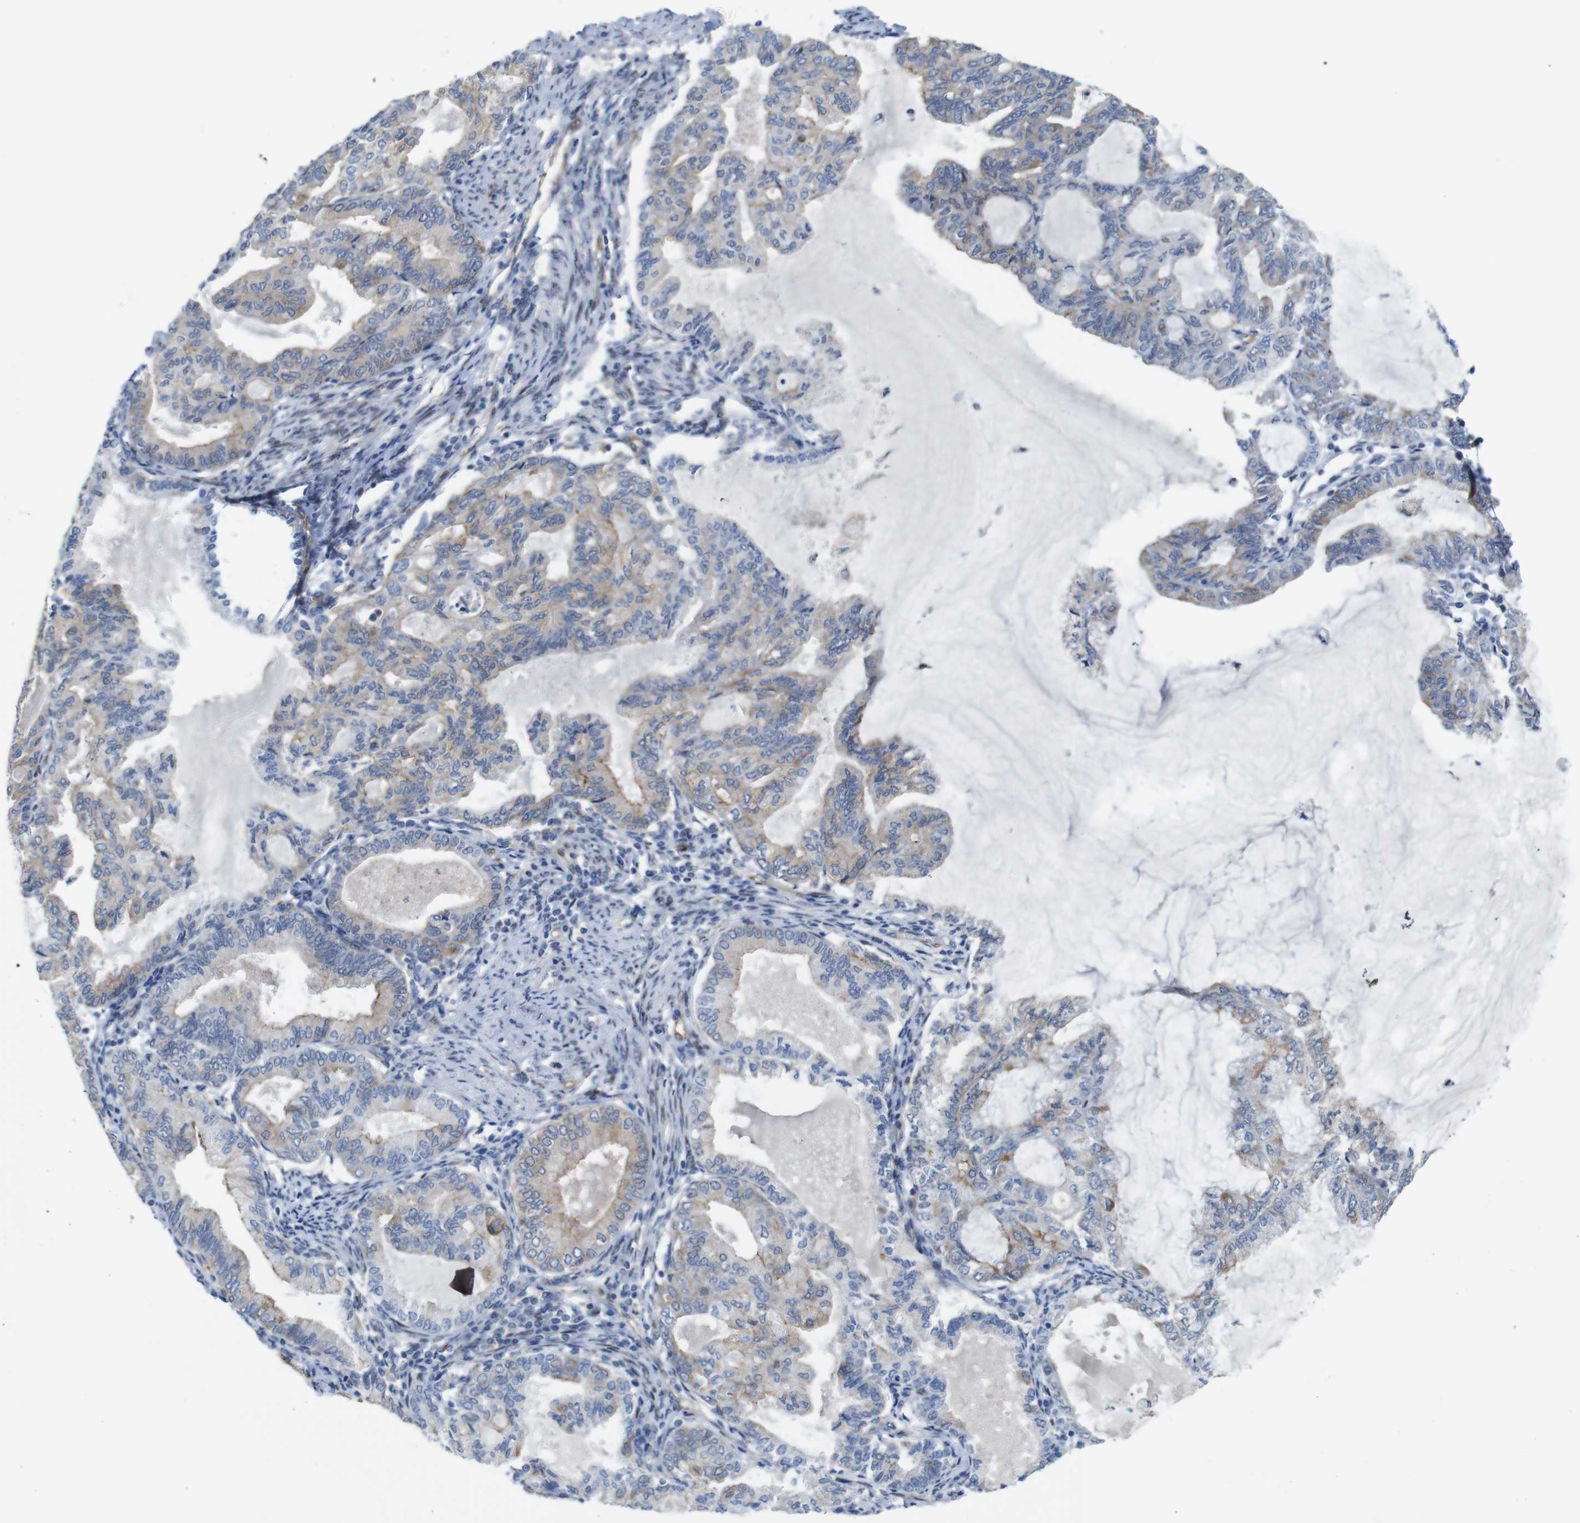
{"staining": {"intensity": "moderate", "quantity": ">75%", "location": "cytoplasmic/membranous"}, "tissue": "endometrial cancer", "cell_type": "Tumor cells", "image_type": "cancer", "snomed": [{"axis": "morphology", "description": "Adenocarcinoma, NOS"}, {"axis": "topography", "description": "Endometrium"}], "caption": "Tumor cells exhibit medium levels of moderate cytoplasmic/membranous staining in about >75% of cells in endometrial cancer (adenocarcinoma).", "gene": "PTGER4", "patient": {"sex": "female", "age": 86}}